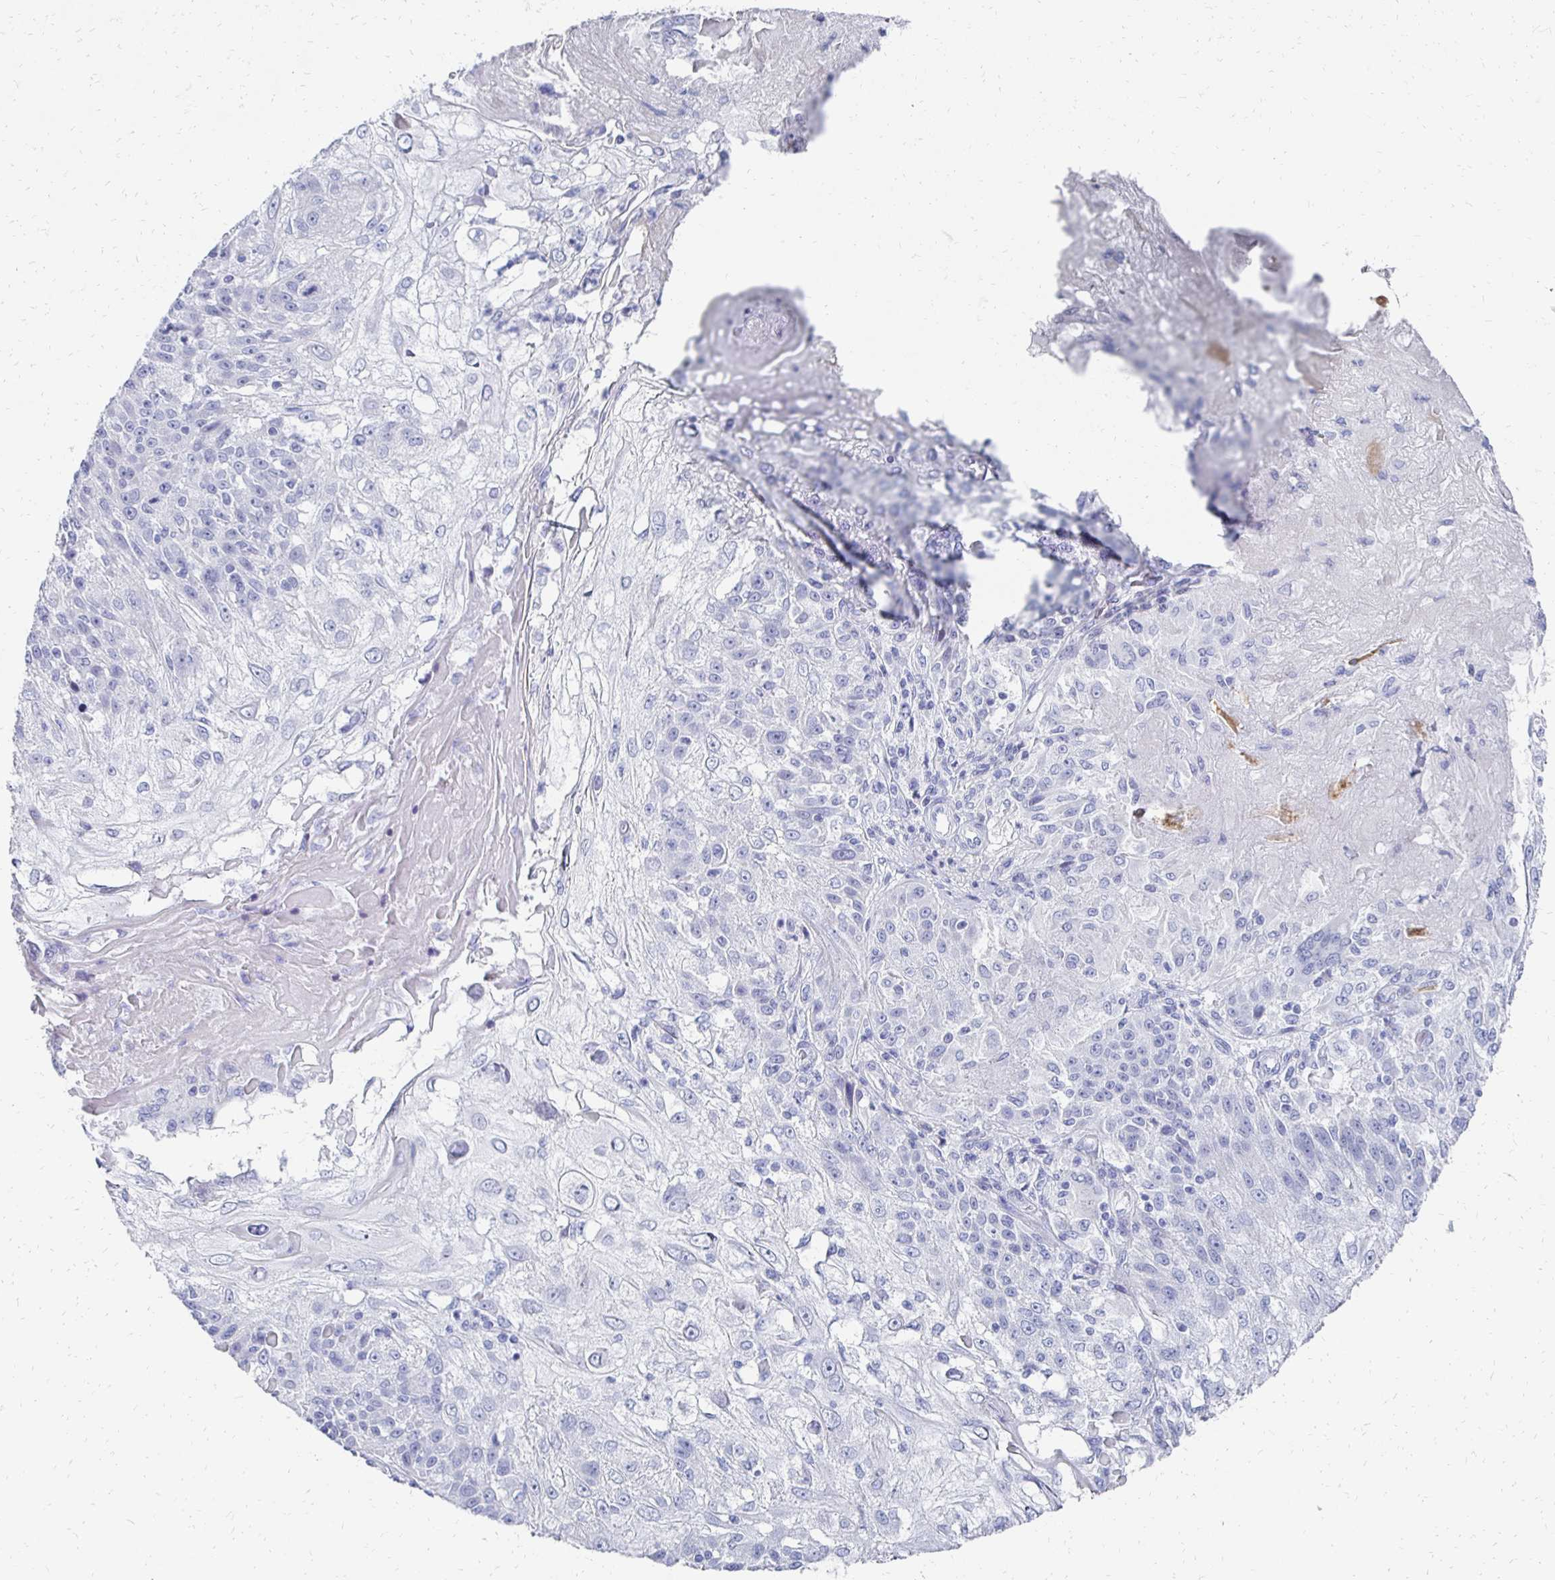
{"staining": {"intensity": "negative", "quantity": "none", "location": "none"}, "tissue": "skin cancer", "cell_type": "Tumor cells", "image_type": "cancer", "snomed": [{"axis": "morphology", "description": "Normal tissue, NOS"}, {"axis": "morphology", "description": "Squamous cell carcinoma, NOS"}, {"axis": "topography", "description": "Skin"}], "caption": "Immunohistochemistry (IHC) of human skin squamous cell carcinoma displays no staining in tumor cells.", "gene": "SYCP3", "patient": {"sex": "female", "age": 83}}